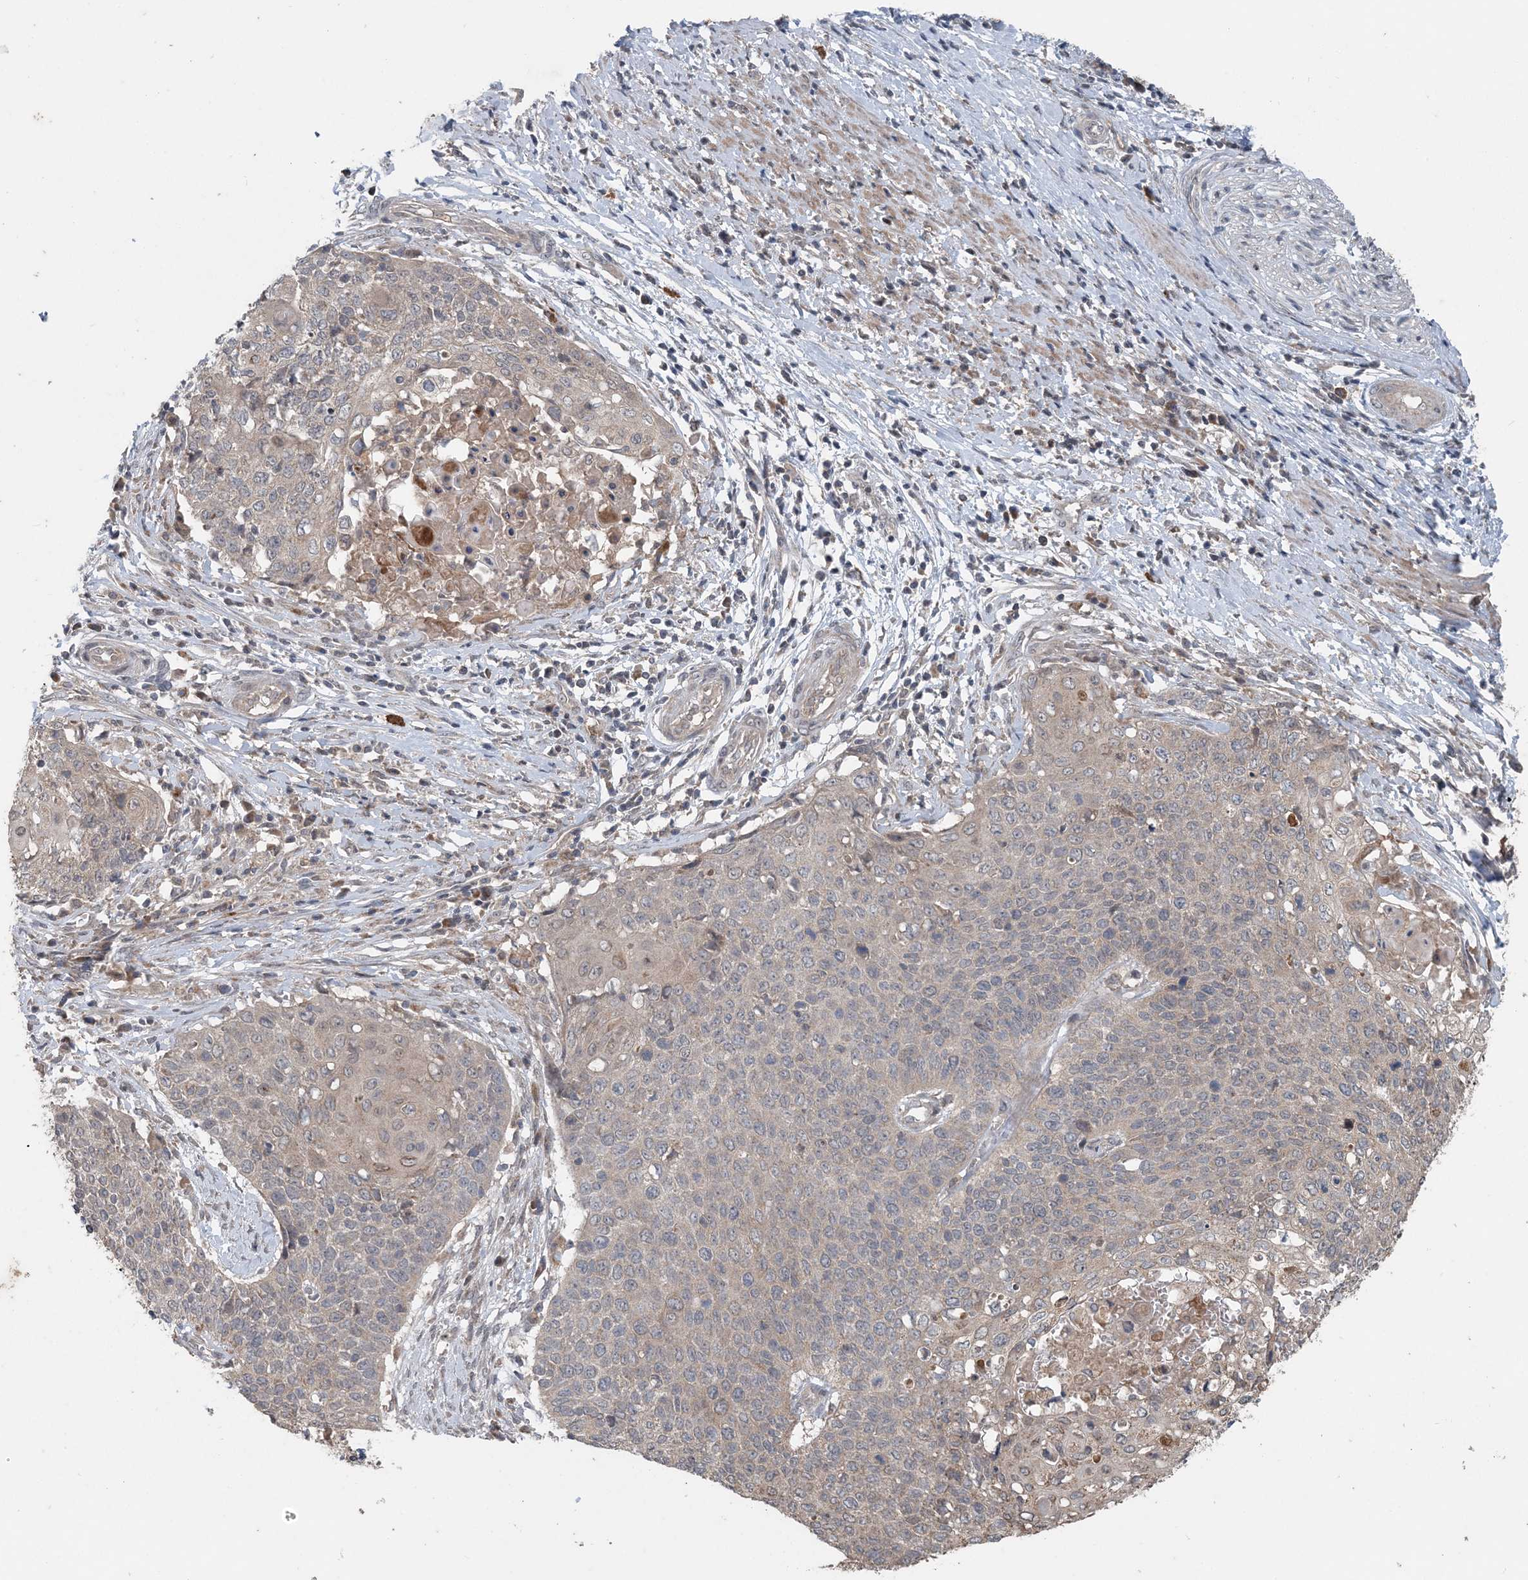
{"staining": {"intensity": "negative", "quantity": "none", "location": "none"}, "tissue": "cervical cancer", "cell_type": "Tumor cells", "image_type": "cancer", "snomed": [{"axis": "morphology", "description": "Squamous cell carcinoma, NOS"}, {"axis": "topography", "description": "Cervix"}], "caption": "This is an immunohistochemistry image of squamous cell carcinoma (cervical). There is no expression in tumor cells.", "gene": "MYO9B", "patient": {"sex": "female", "age": 39}}